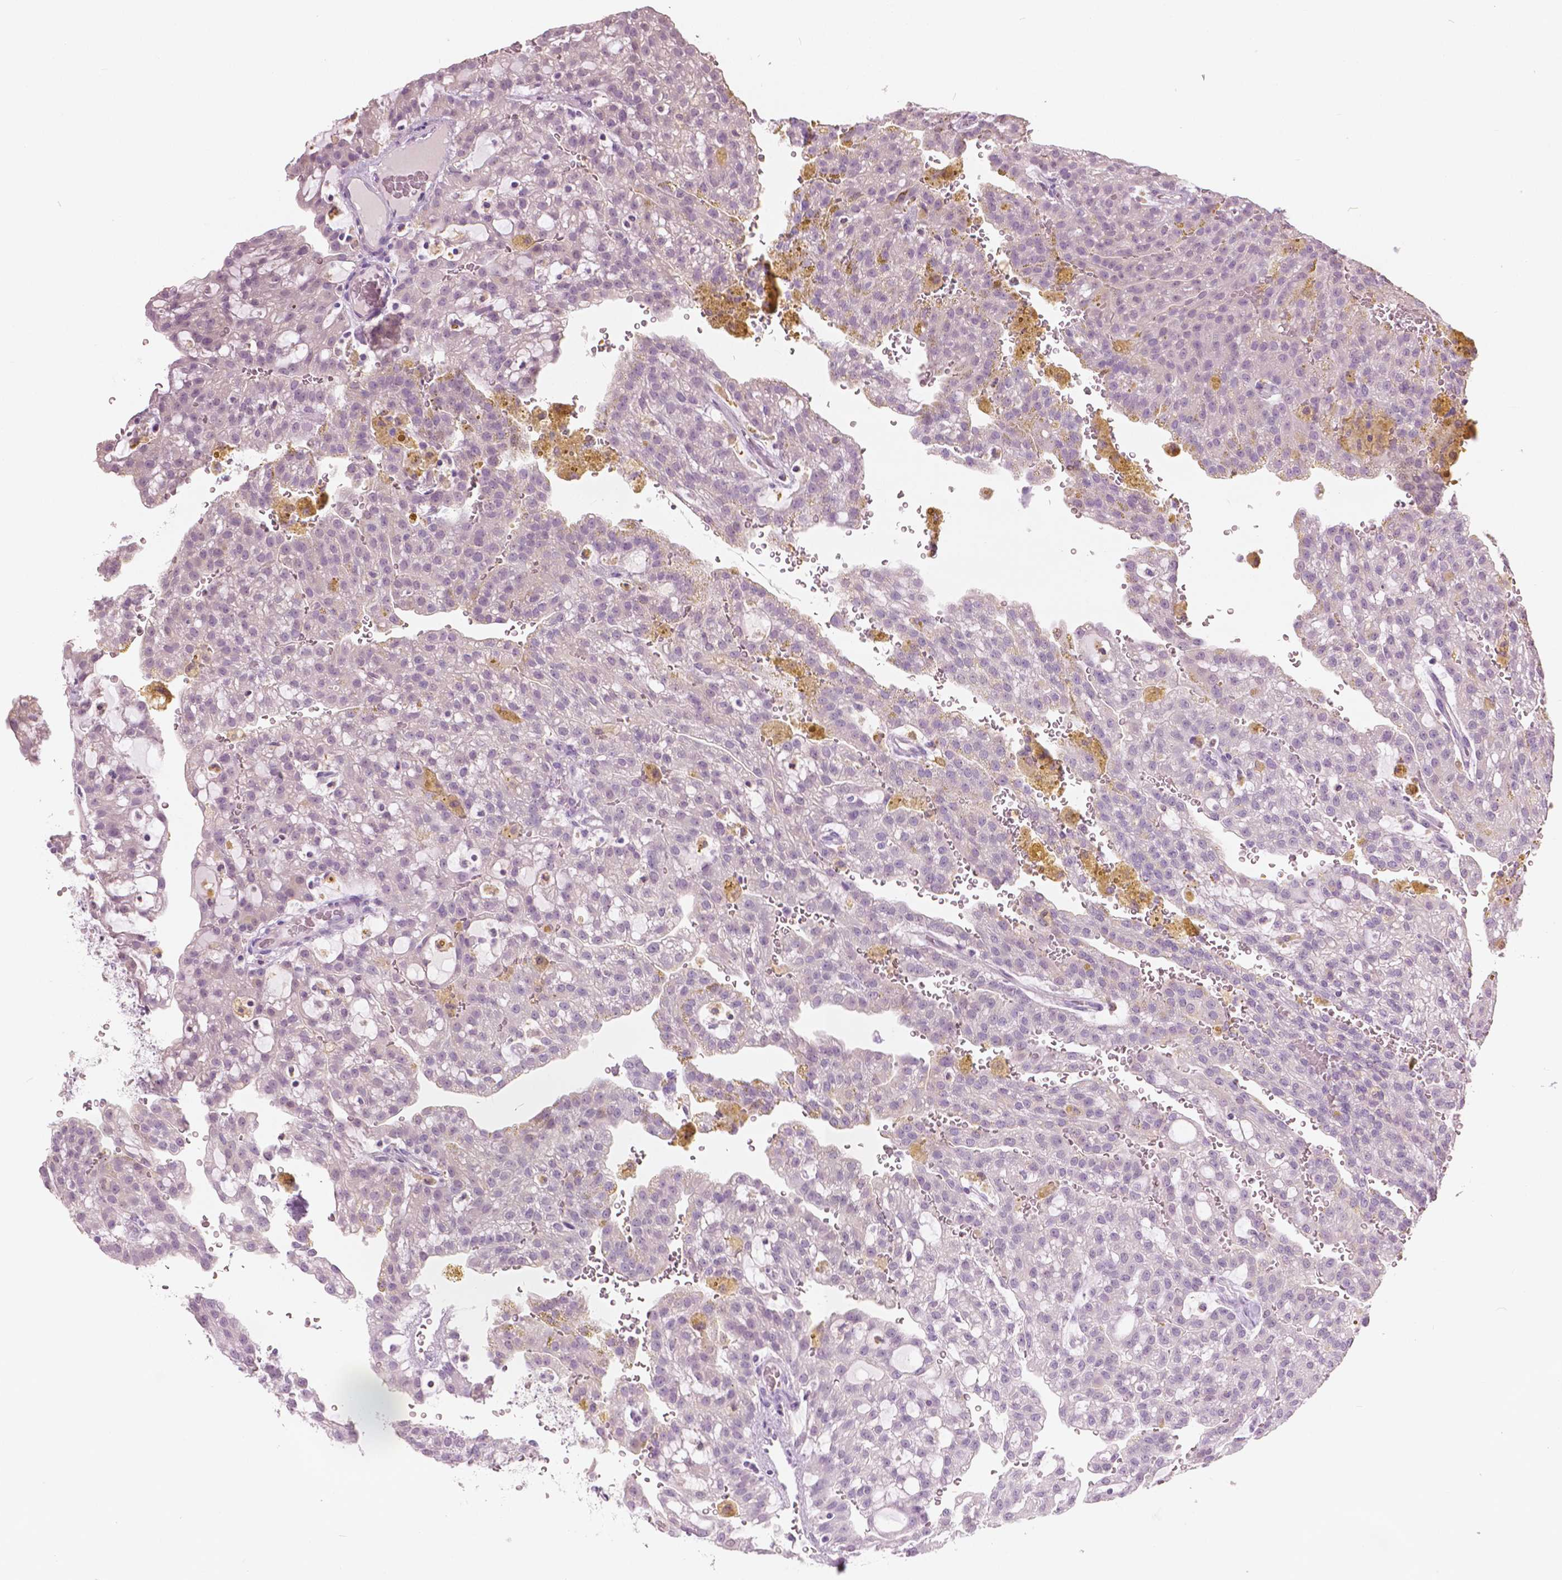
{"staining": {"intensity": "negative", "quantity": "none", "location": "none"}, "tissue": "renal cancer", "cell_type": "Tumor cells", "image_type": "cancer", "snomed": [{"axis": "morphology", "description": "Adenocarcinoma, NOS"}, {"axis": "topography", "description": "Kidney"}], "caption": "Immunohistochemical staining of human renal cancer (adenocarcinoma) exhibits no significant expression in tumor cells.", "gene": "GALM", "patient": {"sex": "male", "age": 63}}